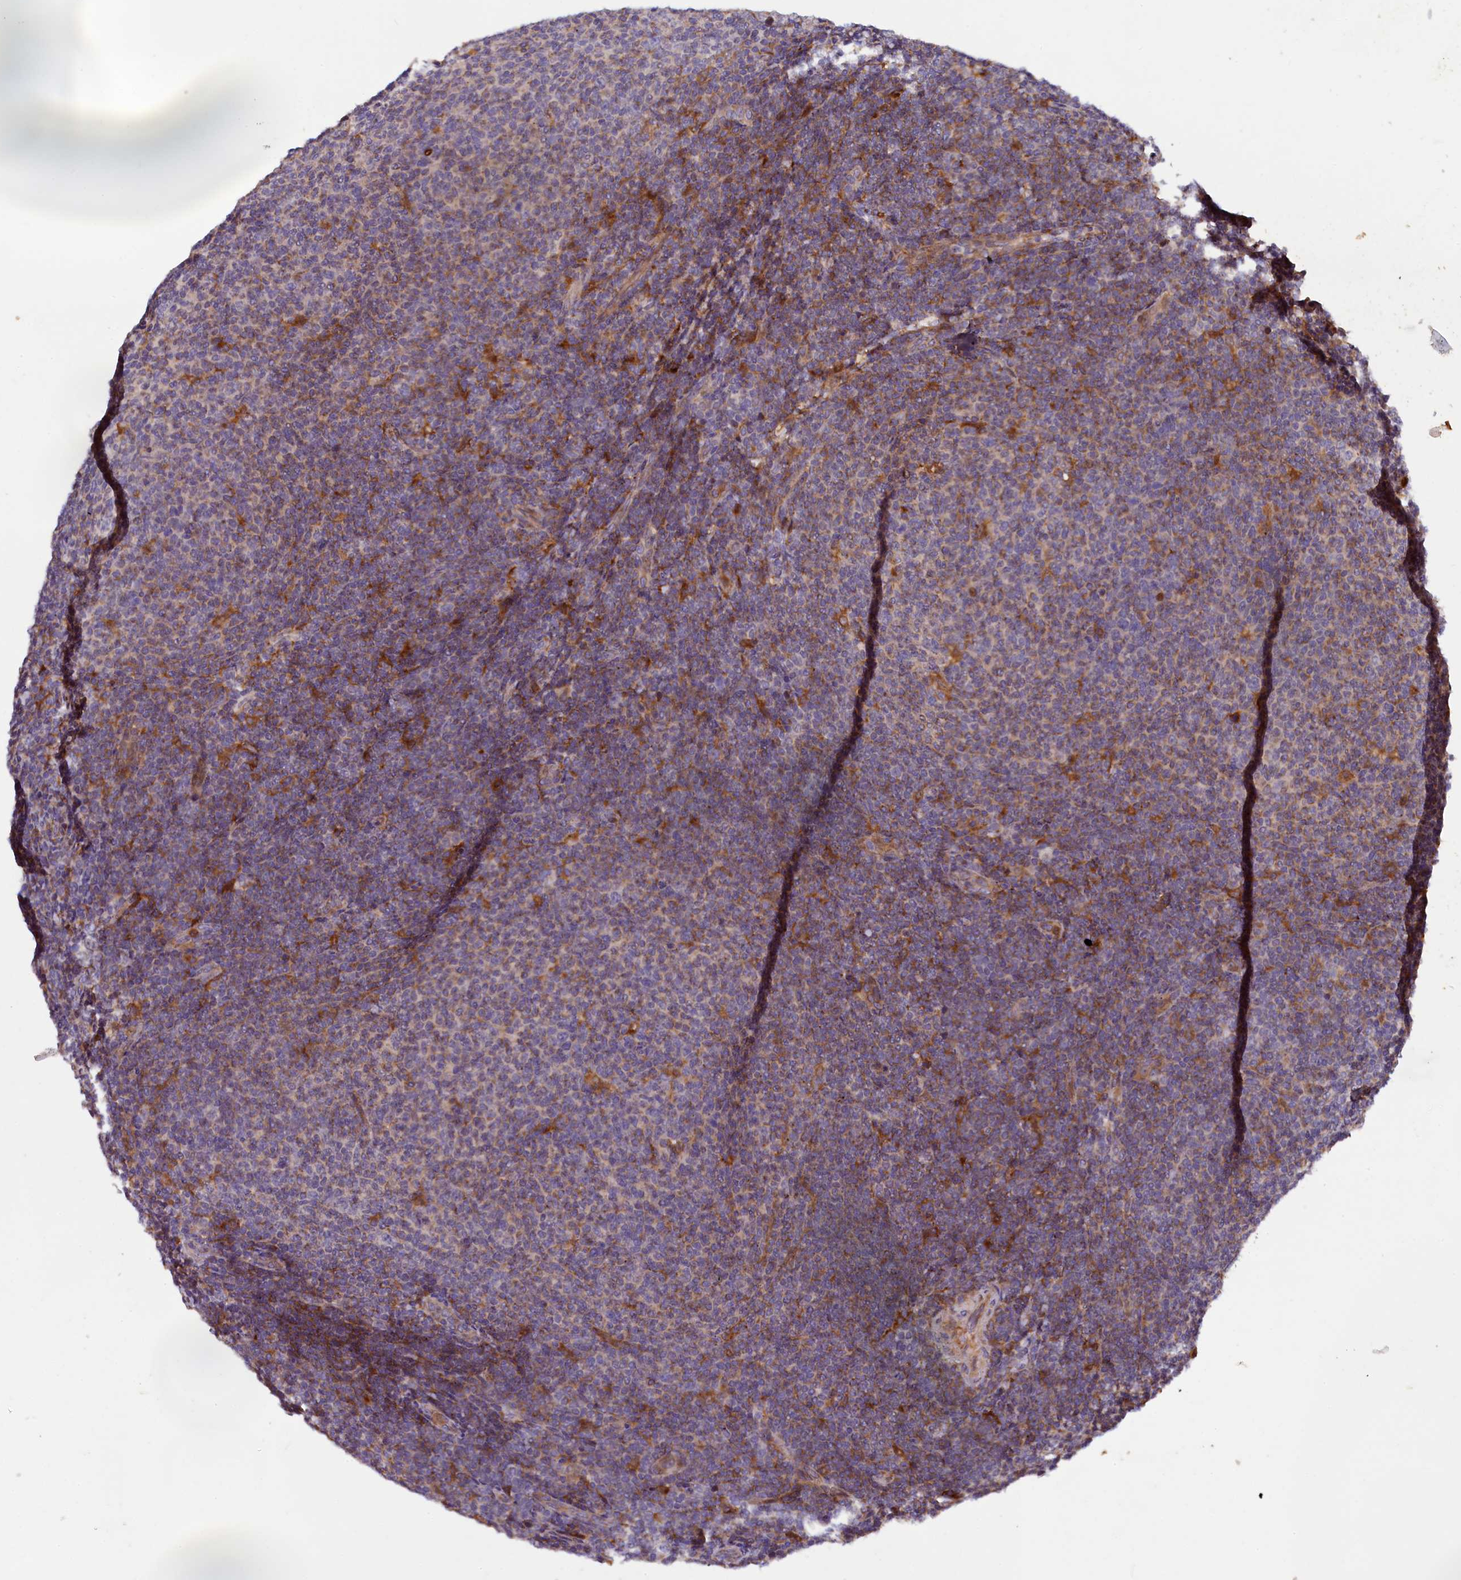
{"staining": {"intensity": "moderate", "quantity": "25%-75%", "location": "cytoplasmic/membranous"}, "tissue": "lymphoma", "cell_type": "Tumor cells", "image_type": "cancer", "snomed": [{"axis": "morphology", "description": "Malignant lymphoma, non-Hodgkin's type, Low grade"}, {"axis": "topography", "description": "Lymph node"}], "caption": "Immunohistochemistry of malignant lymphoma, non-Hodgkin's type (low-grade) exhibits medium levels of moderate cytoplasmic/membranous staining in approximately 25%-75% of tumor cells. The staining was performed using DAB (3,3'-diaminobenzidine), with brown indicating positive protein expression. Nuclei are stained blue with hematoxylin.", "gene": "NAIP", "patient": {"sex": "male", "age": 66}}